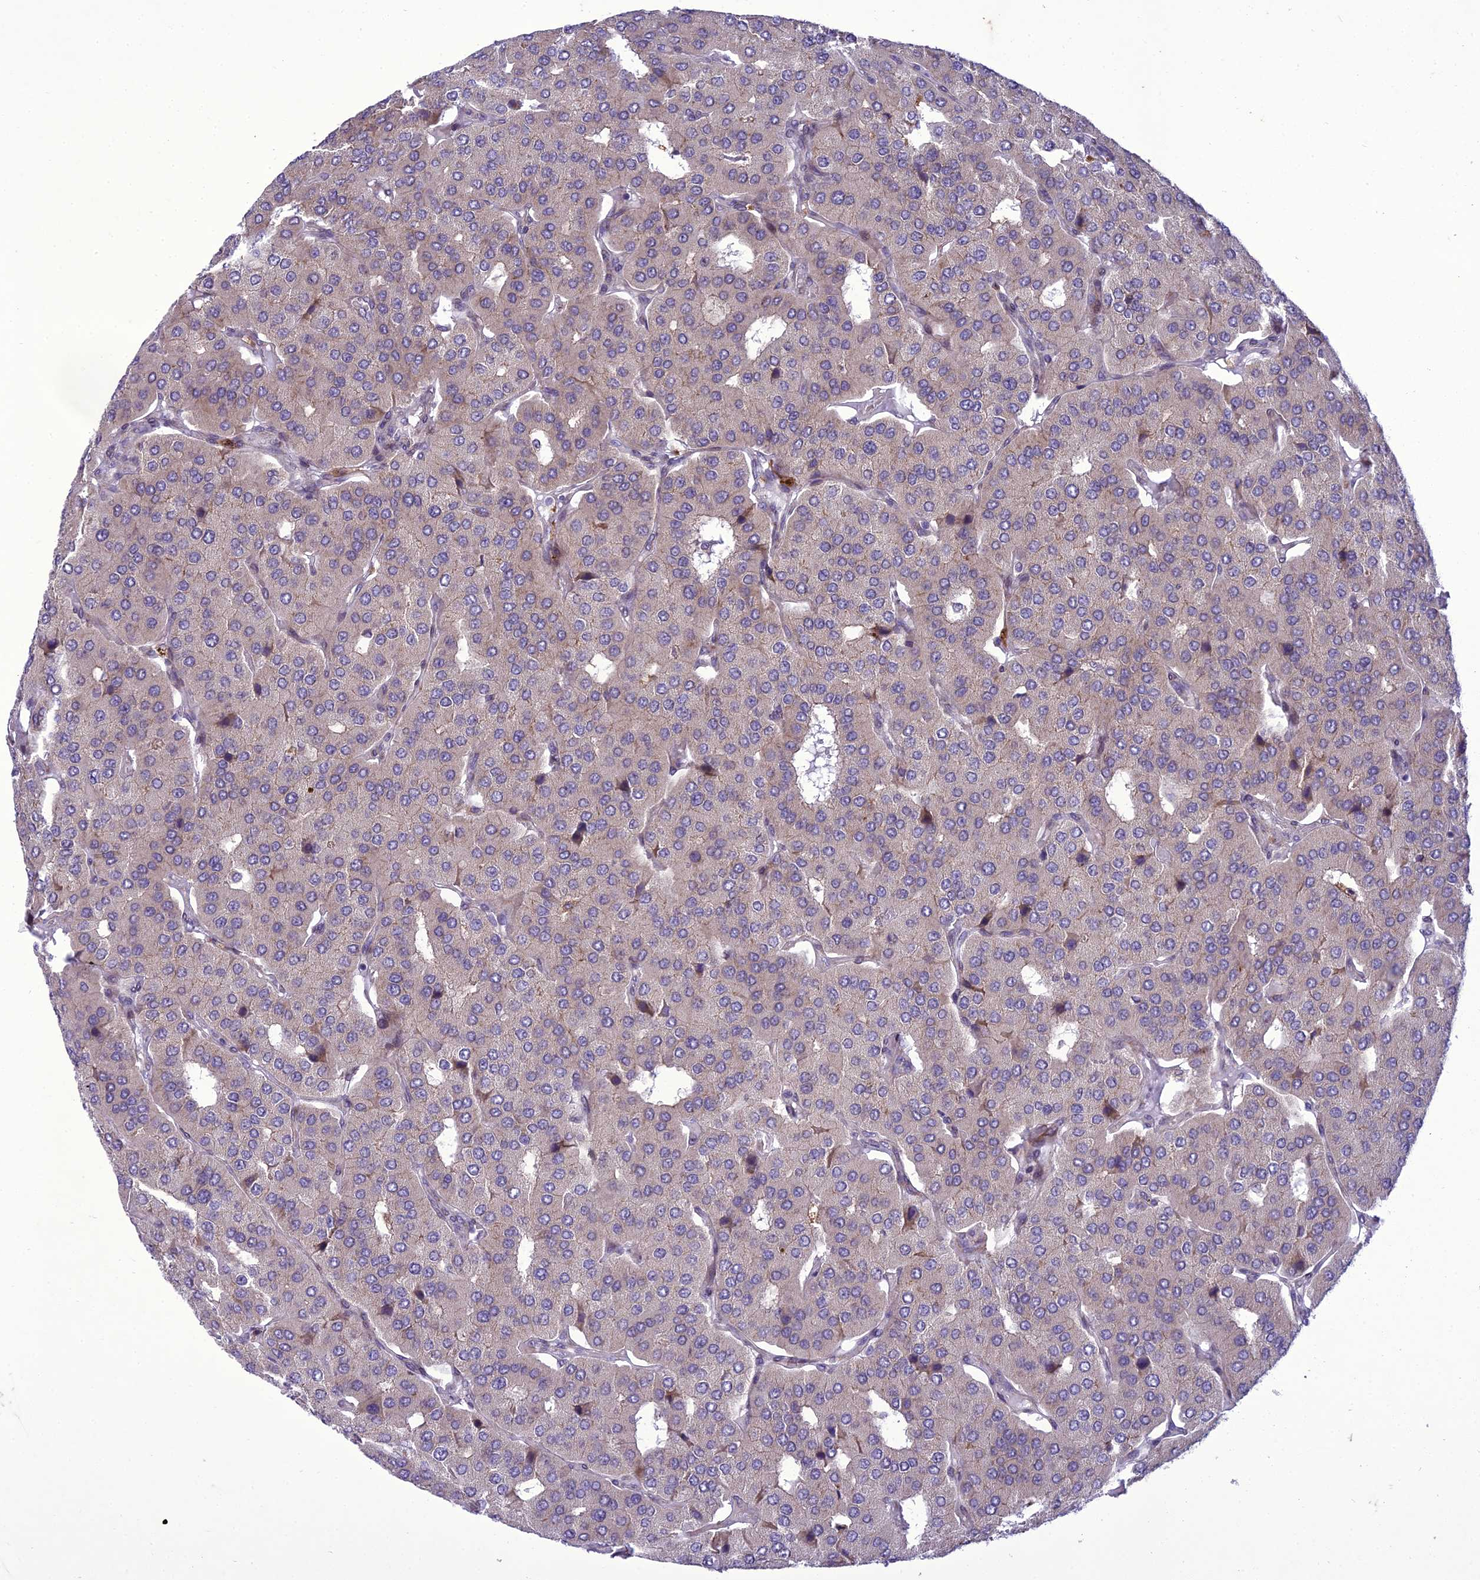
{"staining": {"intensity": "negative", "quantity": "none", "location": "none"}, "tissue": "parathyroid gland", "cell_type": "Glandular cells", "image_type": "normal", "snomed": [{"axis": "morphology", "description": "Normal tissue, NOS"}, {"axis": "morphology", "description": "Adenoma, NOS"}, {"axis": "topography", "description": "Parathyroid gland"}], "caption": "Glandular cells show no significant protein expression in normal parathyroid gland. Nuclei are stained in blue.", "gene": "NEURL2", "patient": {"sex": "female", "age": 86}}